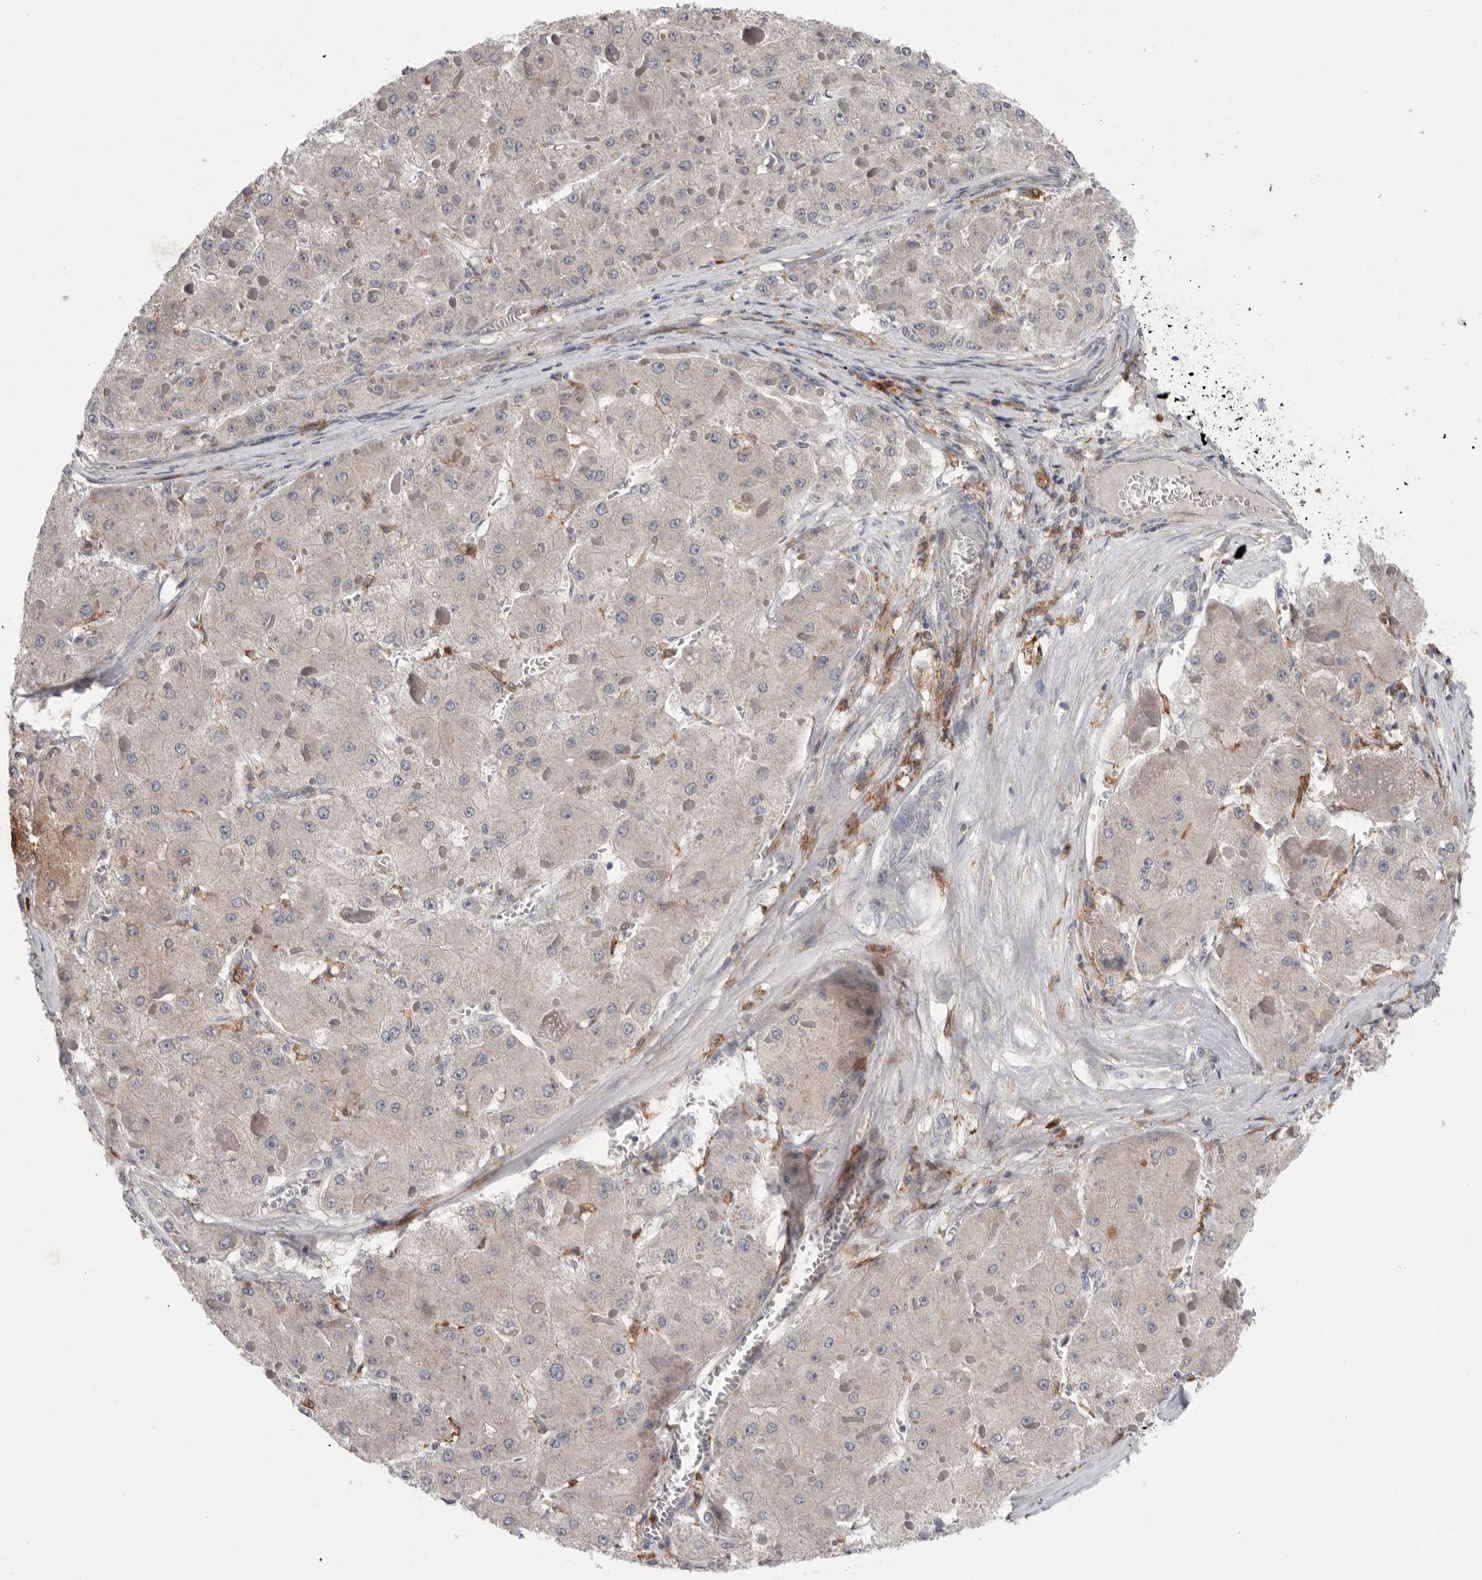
{"staining": {"intensity": "negative", "quantity": "none", "location": "none"}, "tissue": "liver cancer", "cell_type": "Tumor cells", "image_type": "cancer", "snomed": [{"axis": "morphology", "description": "Carcinoma, Hepatocellular, NOS"}, {"axis": "topography", "description": "Liver"}], "caption": "Immunohistochemistry (IHC) micrograph of neoplastic tissue: human liver hepatocellular carcinoma stained with DAB (3,3'-diaminobenzidine) shows no significant protein positivity in tumor cells.", "gene": "SIGLEC10", "patient": {"sex": "female", "age": 73}}